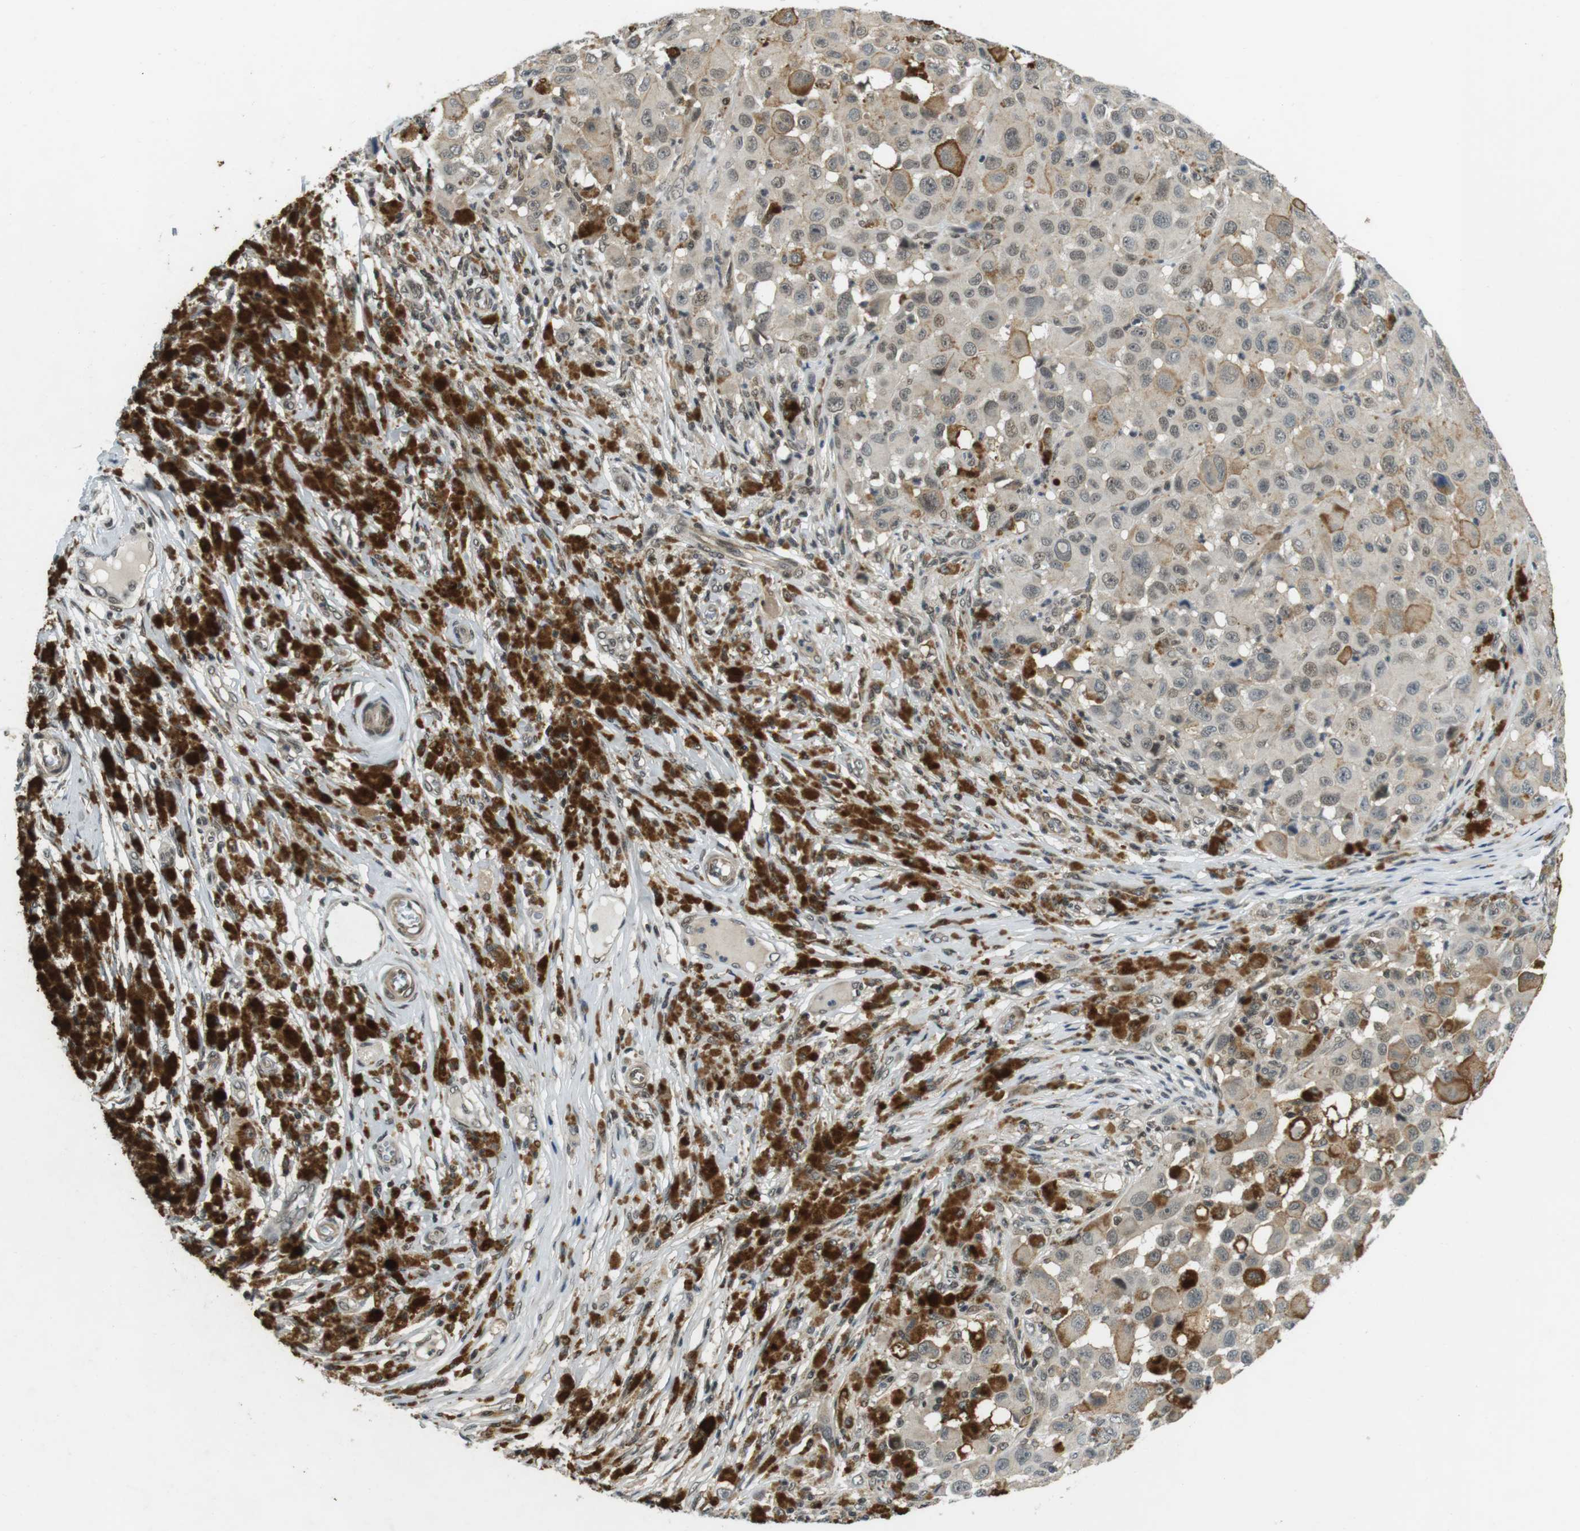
{"staining": {"intensity": "weak", "quantity": "<25%", "location": "cytoplasmic/membranous,nuclear"}, "tissue": "melanoma", "cell_type": "Tumor cells", "image_type": "cancer", "snomed": [{"axis": "morphology", "description": "Malignant melanoma, NOS"}, {"axis": "topography", "description": "Skin"}], "caption": "Photomicrograph shows no significant protein staining in tumor cells of malignant melanoma.", "gene": "BRD4", "patient": {"sex": "male", "age": 96}}